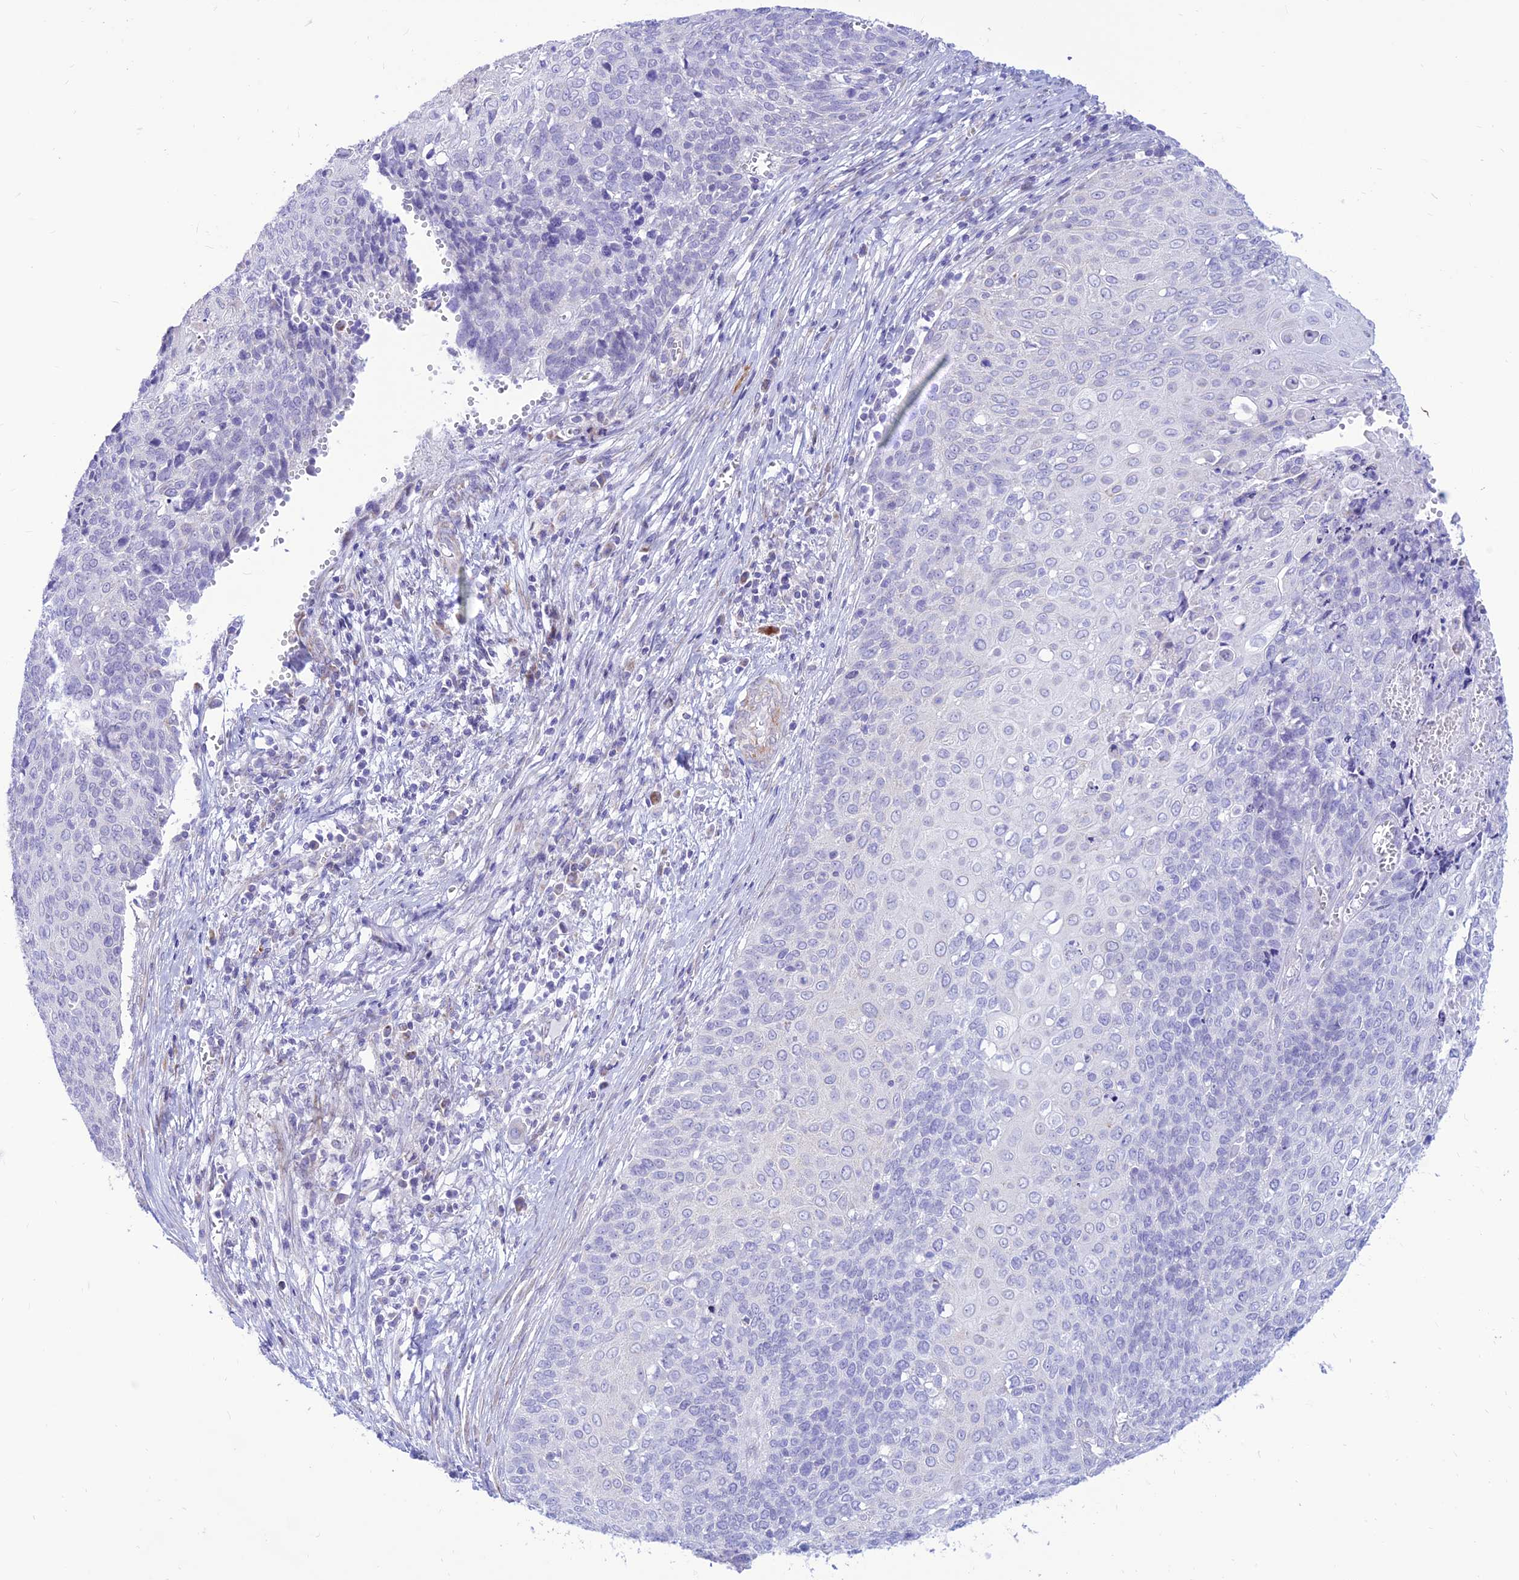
{"staining": {"intensity": "negative", "quantity": "none", "location": "none"}, "tissue": "cervical cancer", "cell_type": "Tumor cells", "image_type": "cancer", "snomed": [{"axis": "morphology", "description": "Squamous cell carcinoma, NOS"}, {"axis": "topography", "description": "Cervix"}], "caption": "A high-resolution micrograph shows immunohistochemistry staining of cervical squamous cell carcinoma, which displays no significant expression in tumor cells.", "gene": "FAM186B", "patient": {"sex": "female", "age": 39}}